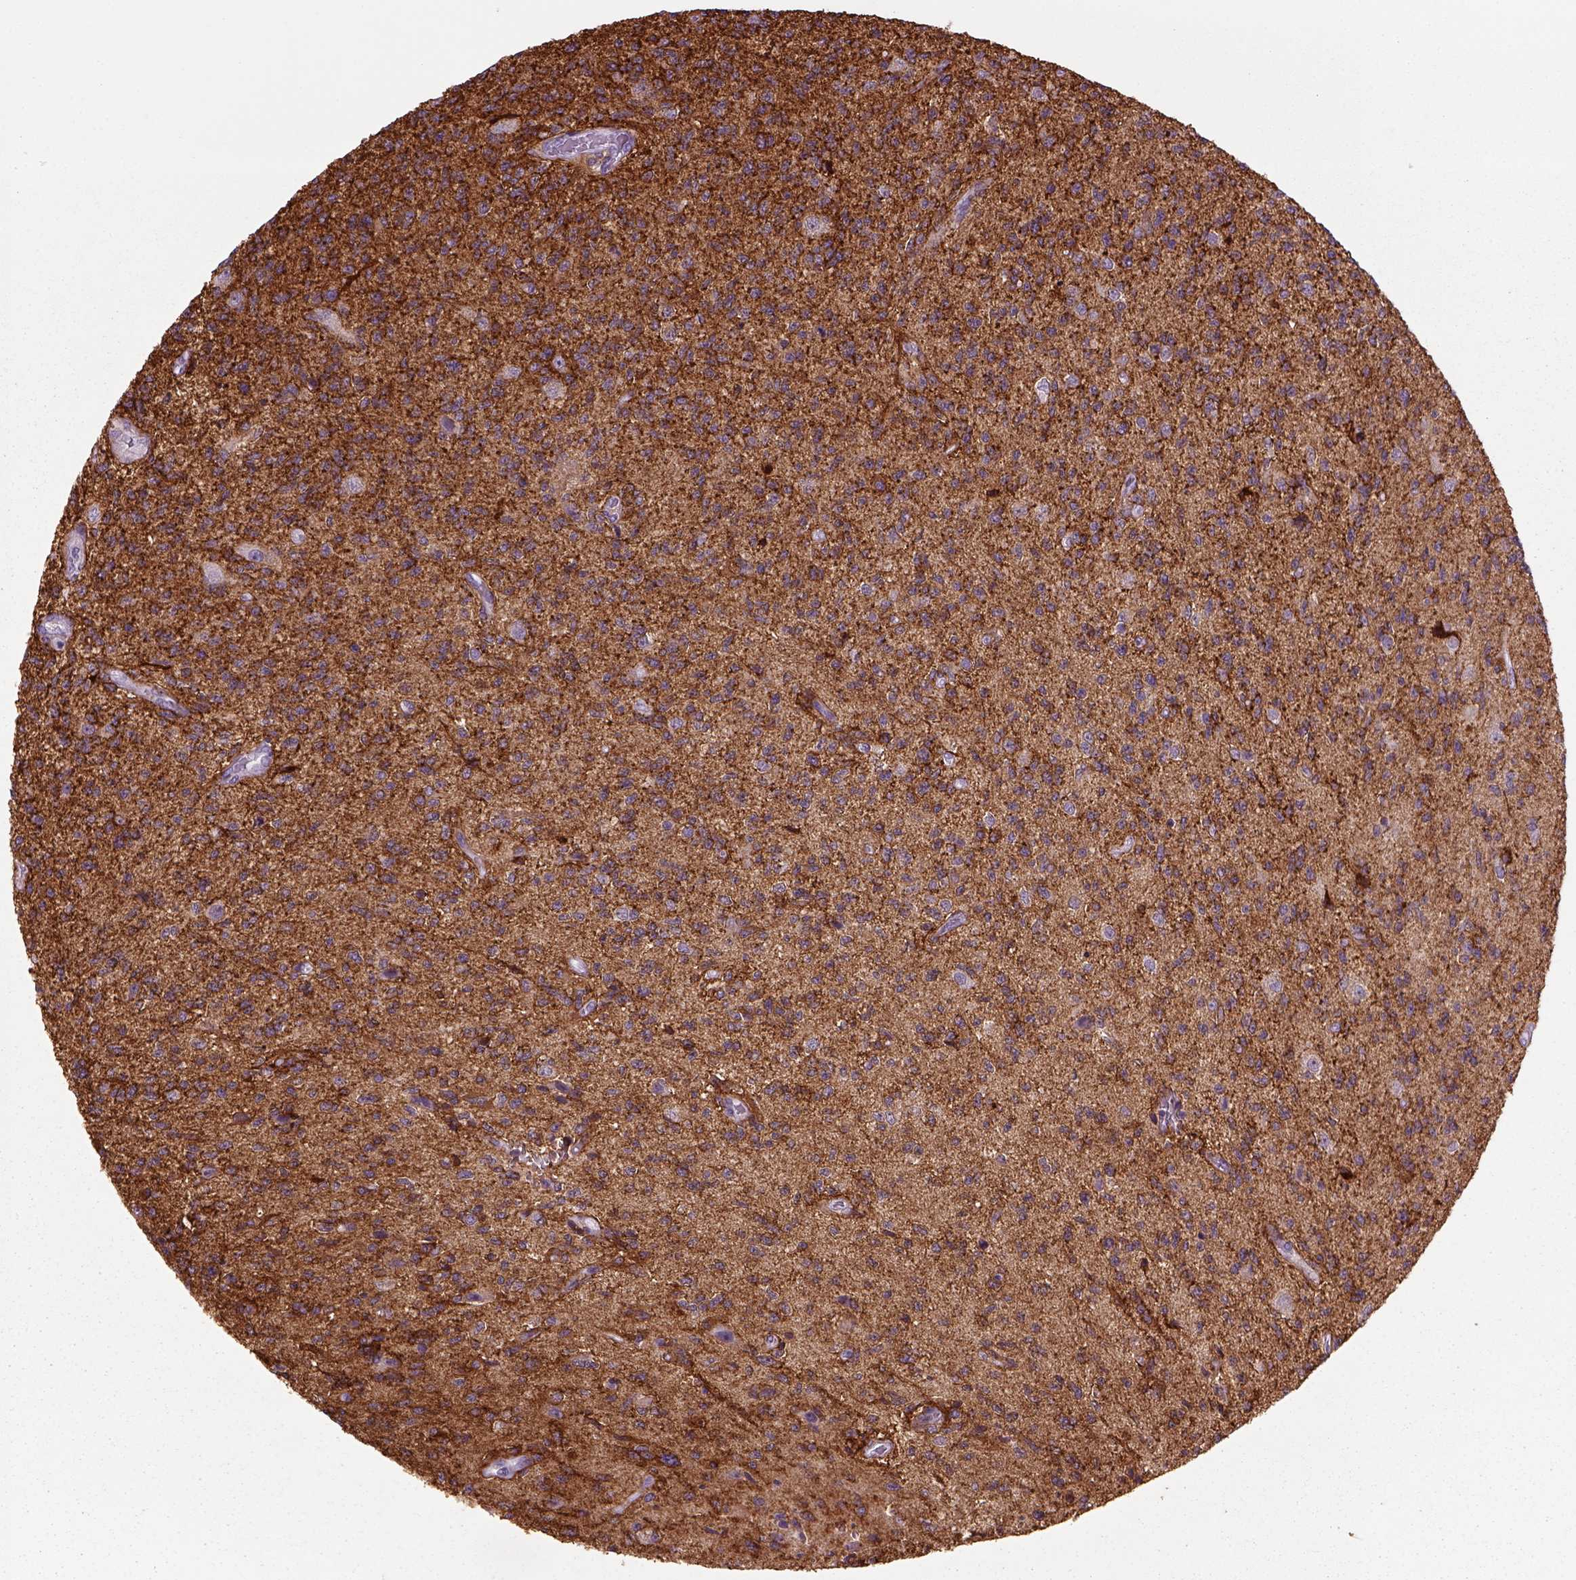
{"staining": {"intensity": "strong", "quantity": ">75%", "location": "cytoplasmic/membranous"}, "tissue": "glioma", "cell_type": "Tumor cells", "image_type": "cancer", "snomed": [{"axis": "morphology", "description": "Glioma, malignant, High grade"}, {"axis": "topography", "description": "Brain"}], "caption": "Tumor cells display high levels of strong cytoplasmic/membranous staining in about >75% of cells in human glioma.", "gene": "MARCKS", "patient": {"sex": "male", "age": 56}}